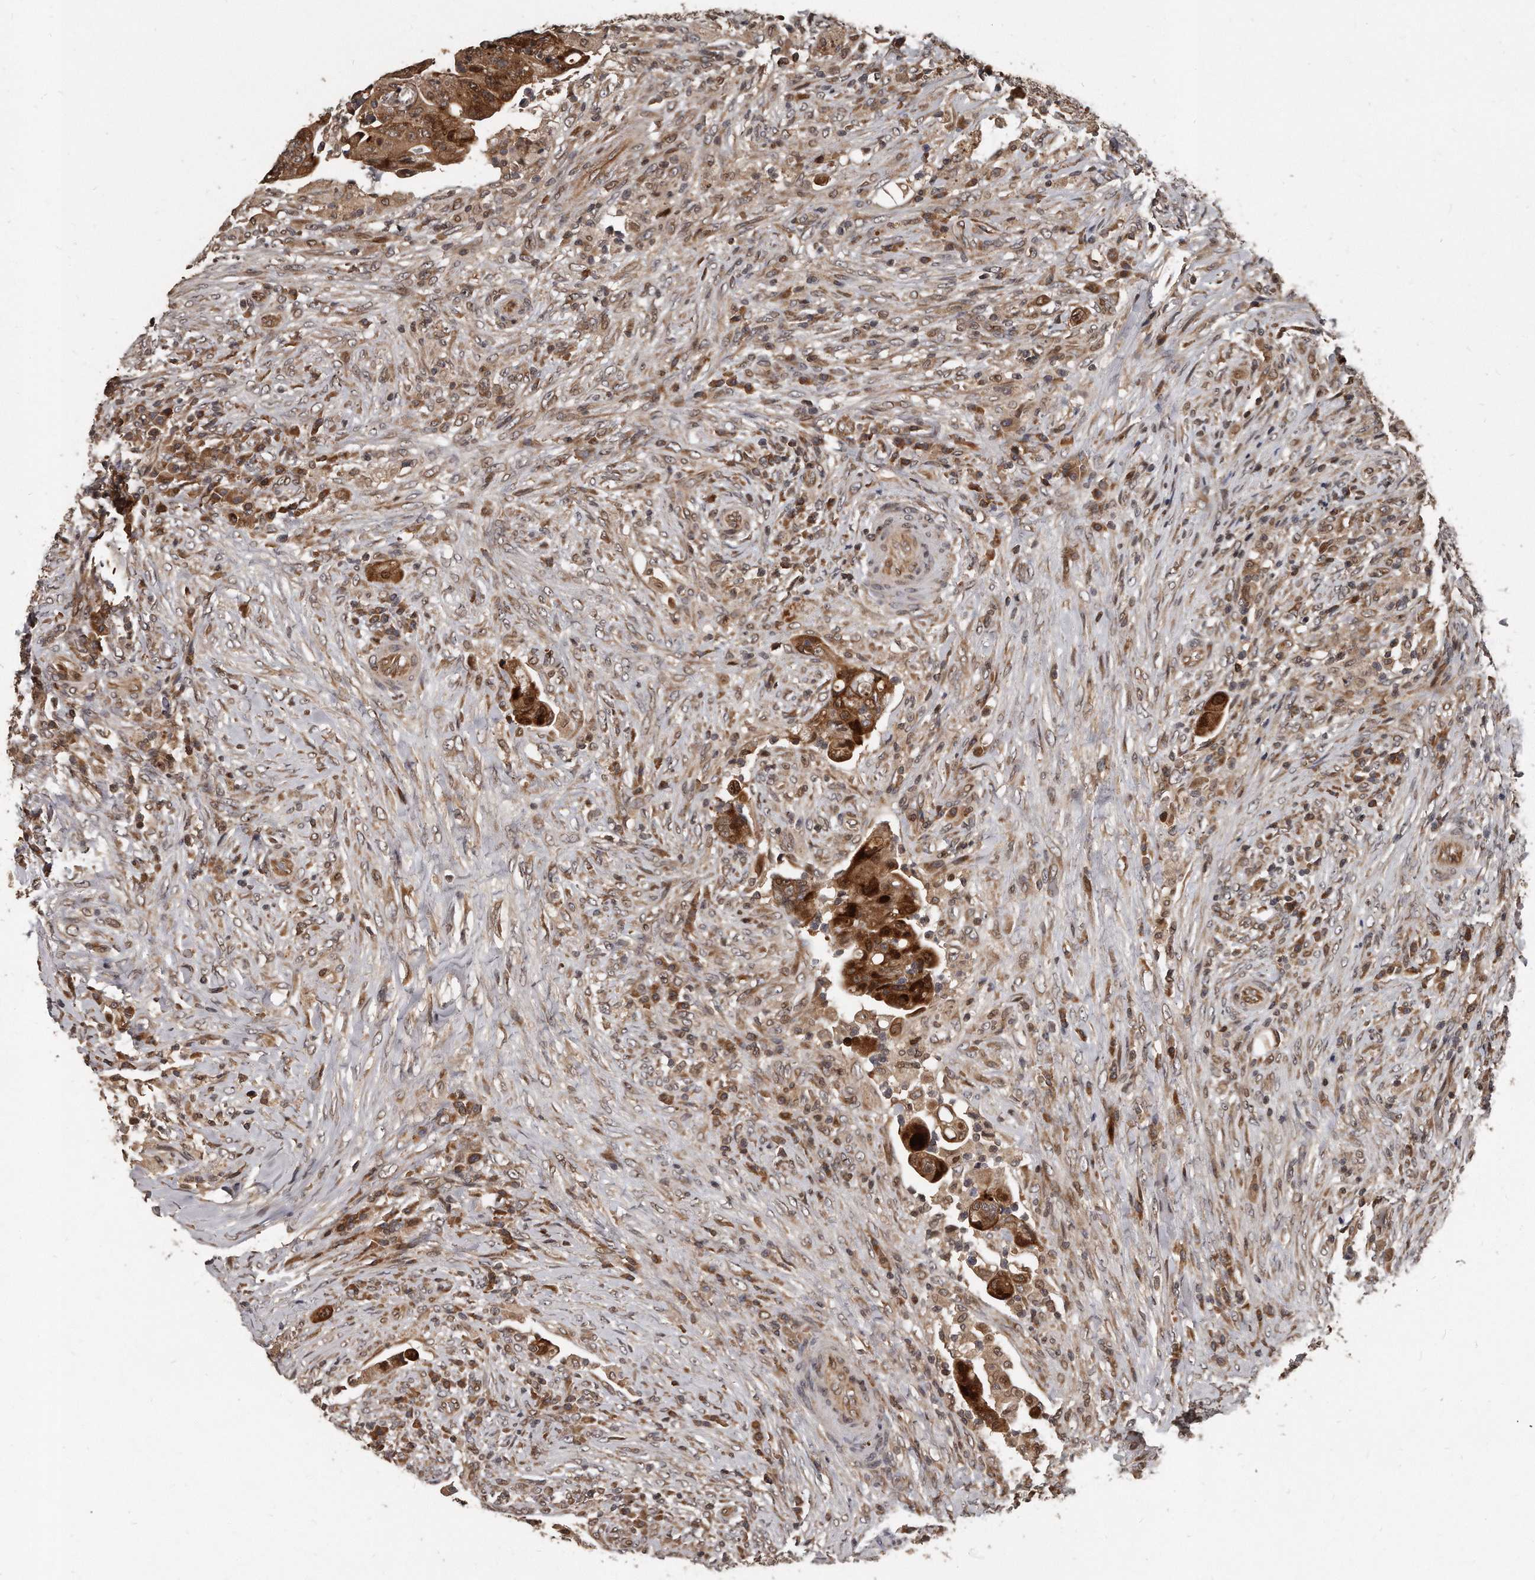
{"staining": {"intensity": "strong", "quantity": ">75%", "location": "cytoplasmic/membranous,nuclear"}, "tissue": "colorectal cancer", "cell_type": "Tumor cells", "image_type": "cancer", "snomed": [{"axis": "morphology", "description": "Adenocarcinoma, NOS"}, {"axis": "topography", "description": "Rectum"}], "caption": "Protein analysis of colorectal cancer tissue demonstrates strong cytoplasmic/membranous and nuclear expression in about >75% of tumor cells.", "gene": "GCH1", "patient": {"sex": "female", "age": 71}}